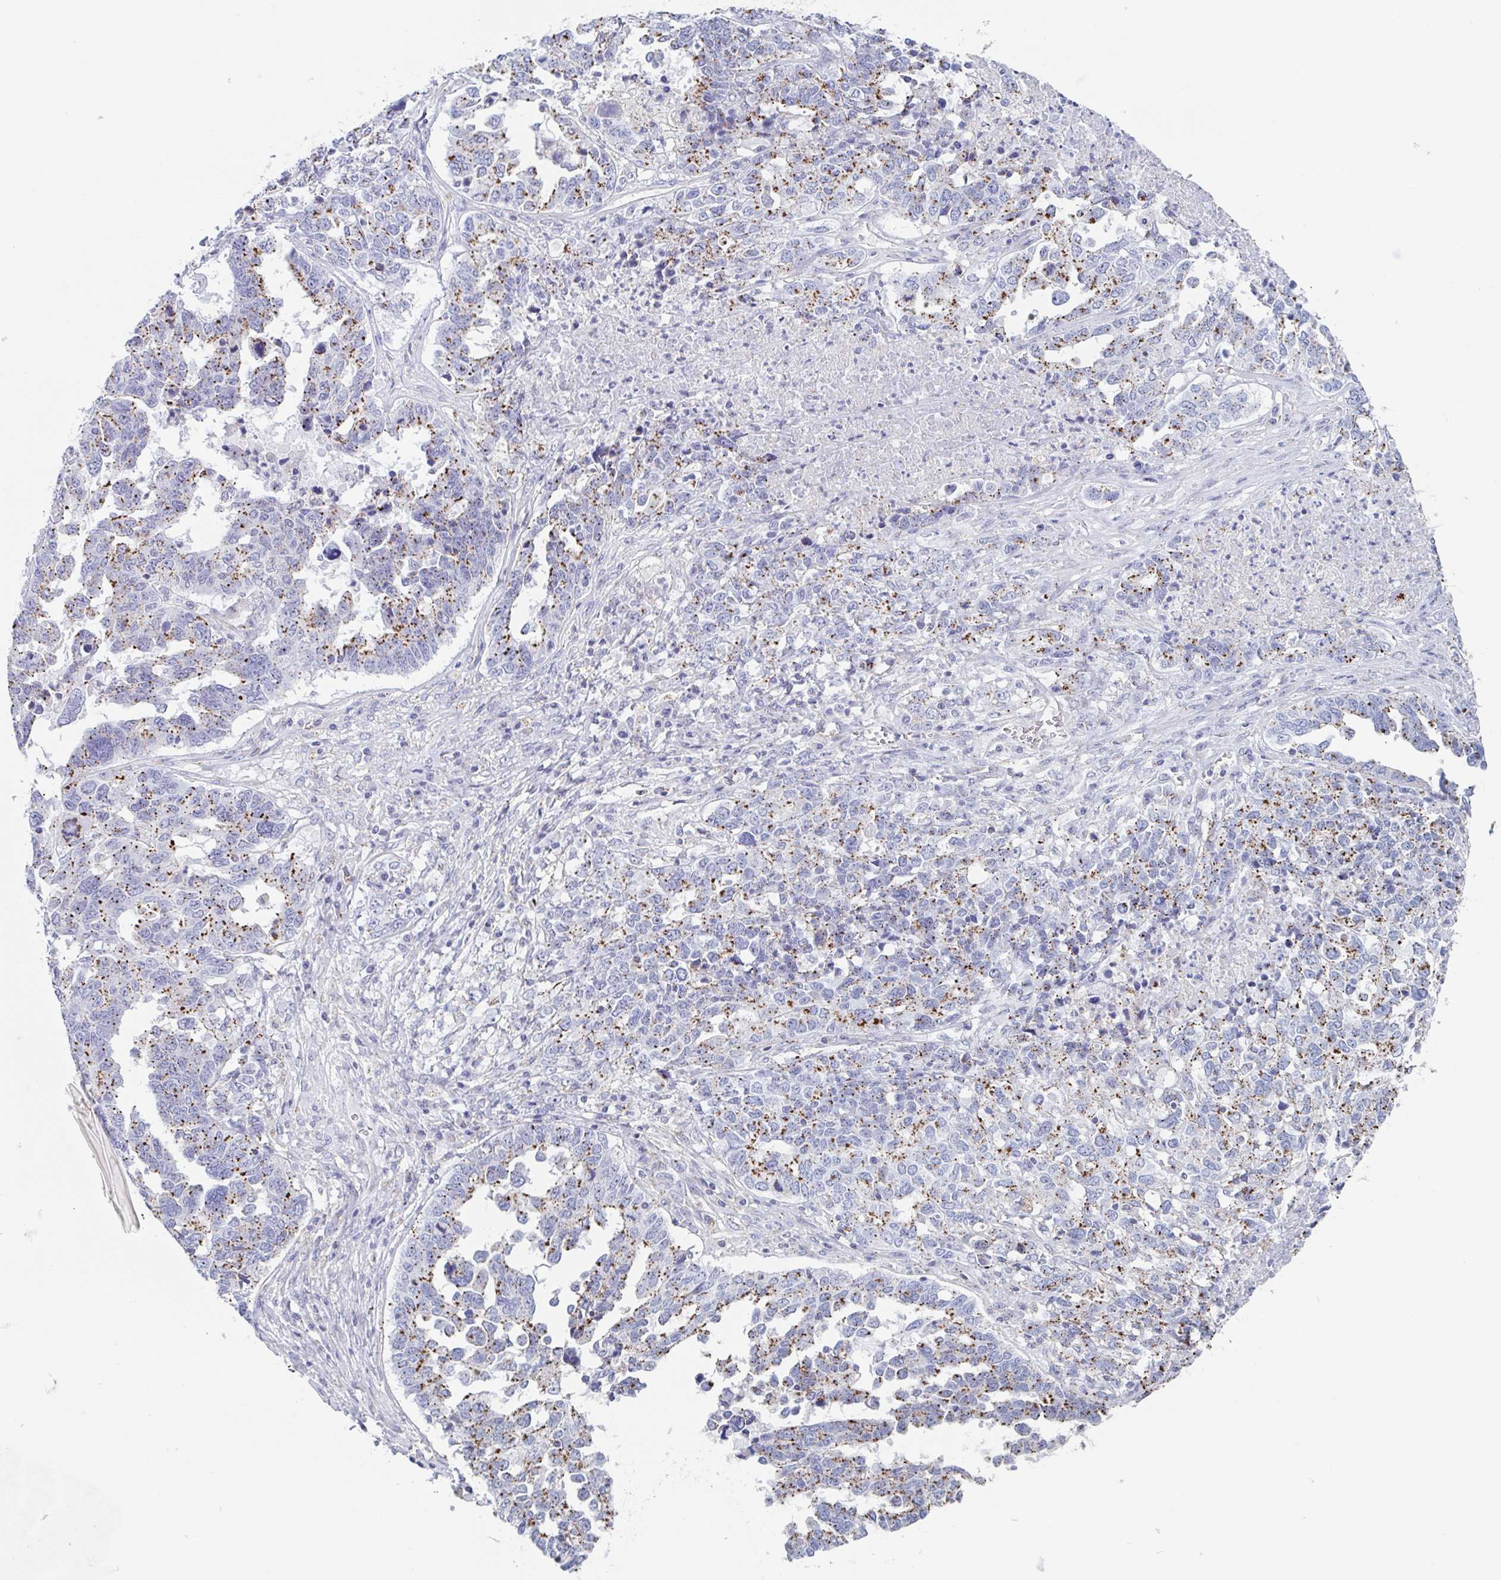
{"staining": {"intensity": "moderate", "quantity": ">75%", "location": "cytoplasmic/membranous"}, "tissue": "ovarian cancer", "cell_type": "Tumor cells", "image_type": "cancer", "snomed": [{"axis": "morphology", "description": "Carcinoma, endometroid"}, {"axis": "topography", "description": "Ovary"}], "caption": "Endometroid carcinoma (ovarian) tissue exhibits moderate cytoplasmic/membranous expression in approximately >75% of tumor cells, visualized by immunohistochemistry. The staining is performed using DAB brown chromogen to label protein expression. The nuclei are counter-stained blue using hematoxylin.", "gene": "CHMP5", "patient": {"sex": "female", "age": 62}}